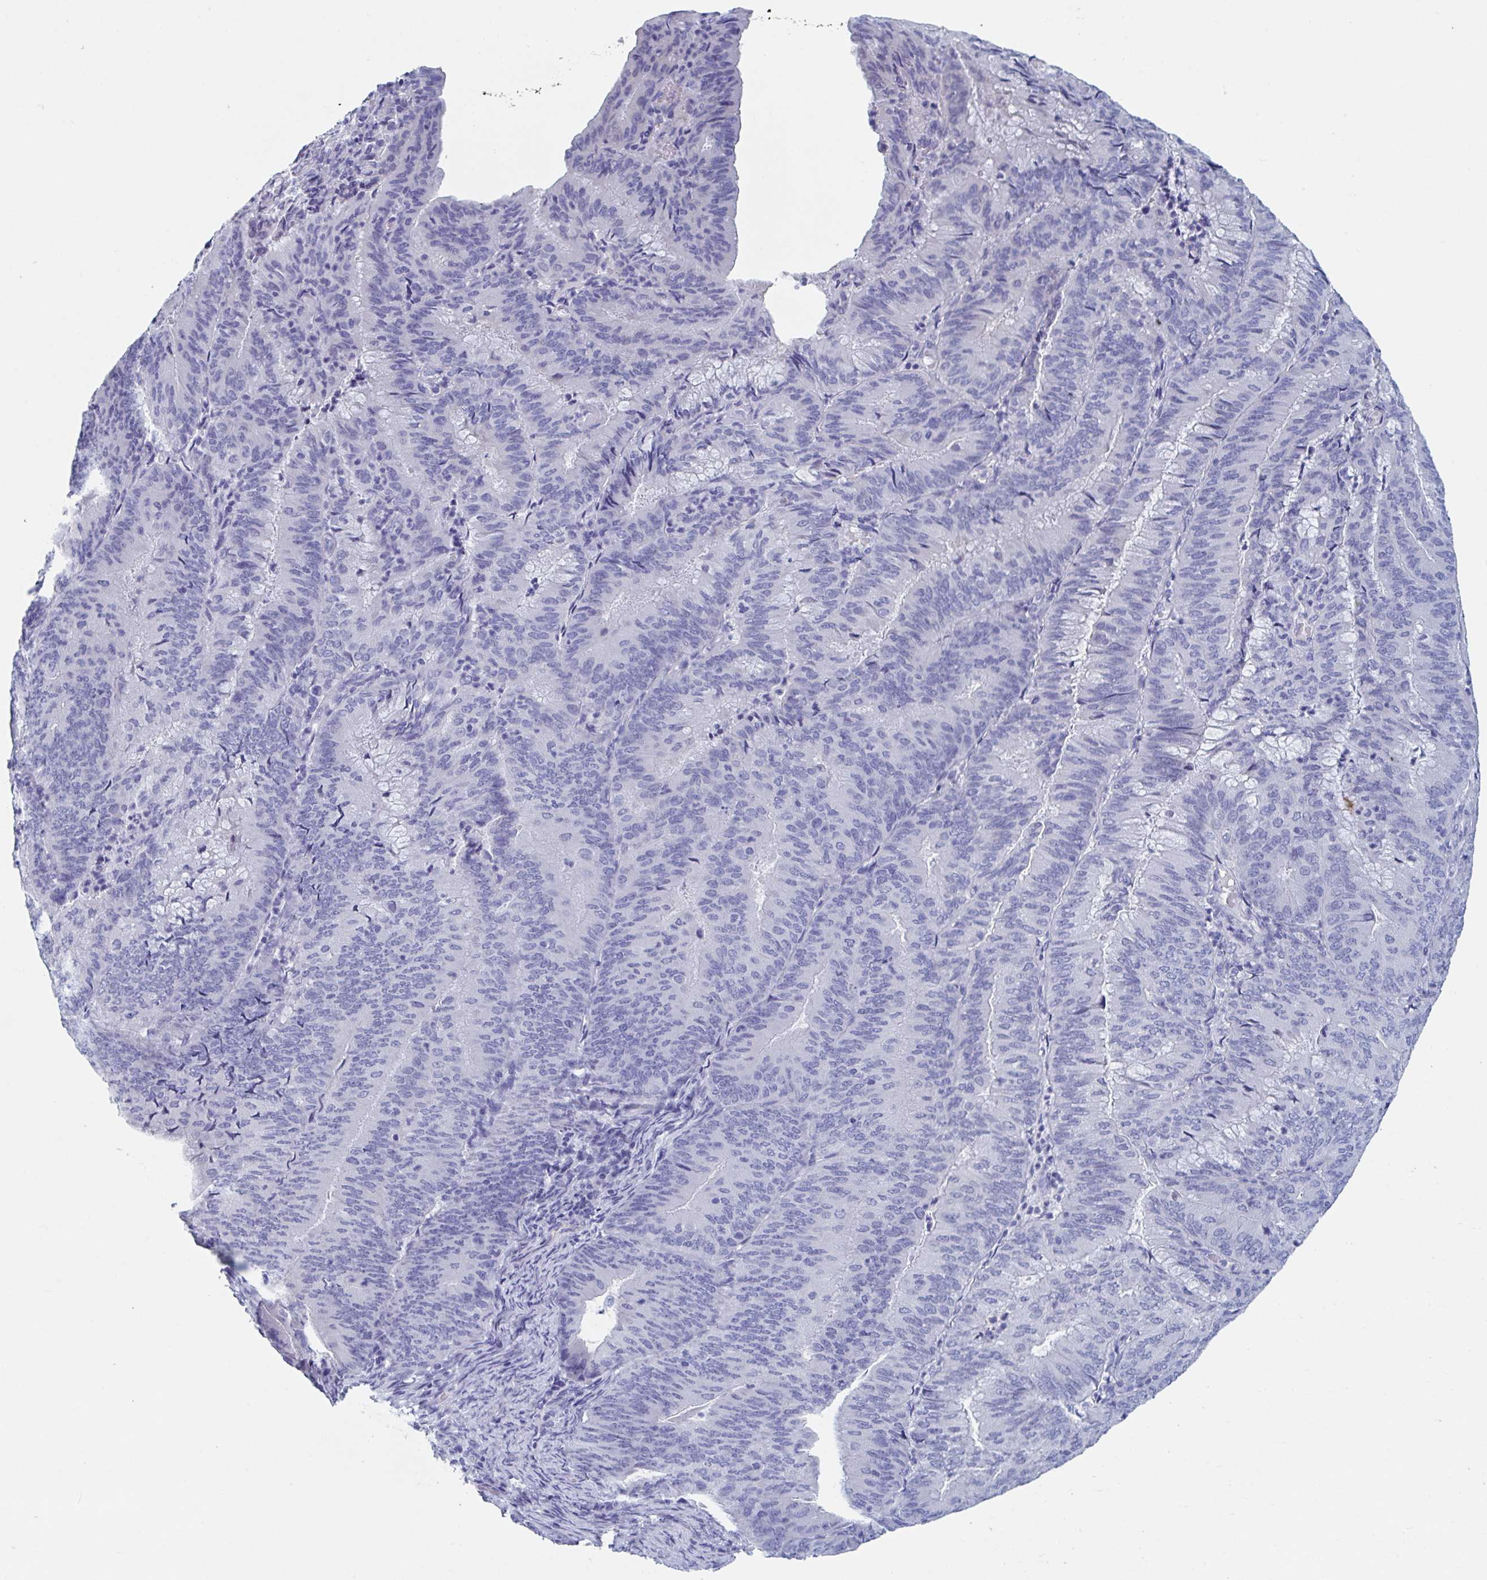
{"staining": {"intensity": "negative", "quantity": "none", "location": "none"}, "tissue": "endometrial cancer", "cell_type": "Tumor cells", "image_type": "cancer", "snomed": [{"axis": "morphology", "description": "Adenocarcinoma, NOS"}, {"axis": "topography", "description": "Endometrium"}], "caption": "This is a histopathology image of immunohistochemistry staining of endometrial cancer (adenocarcinoma), which shows no positivity in tumor cells.", "gene": "ZPBP", "patient": {"sex": "female", "age": 57}}